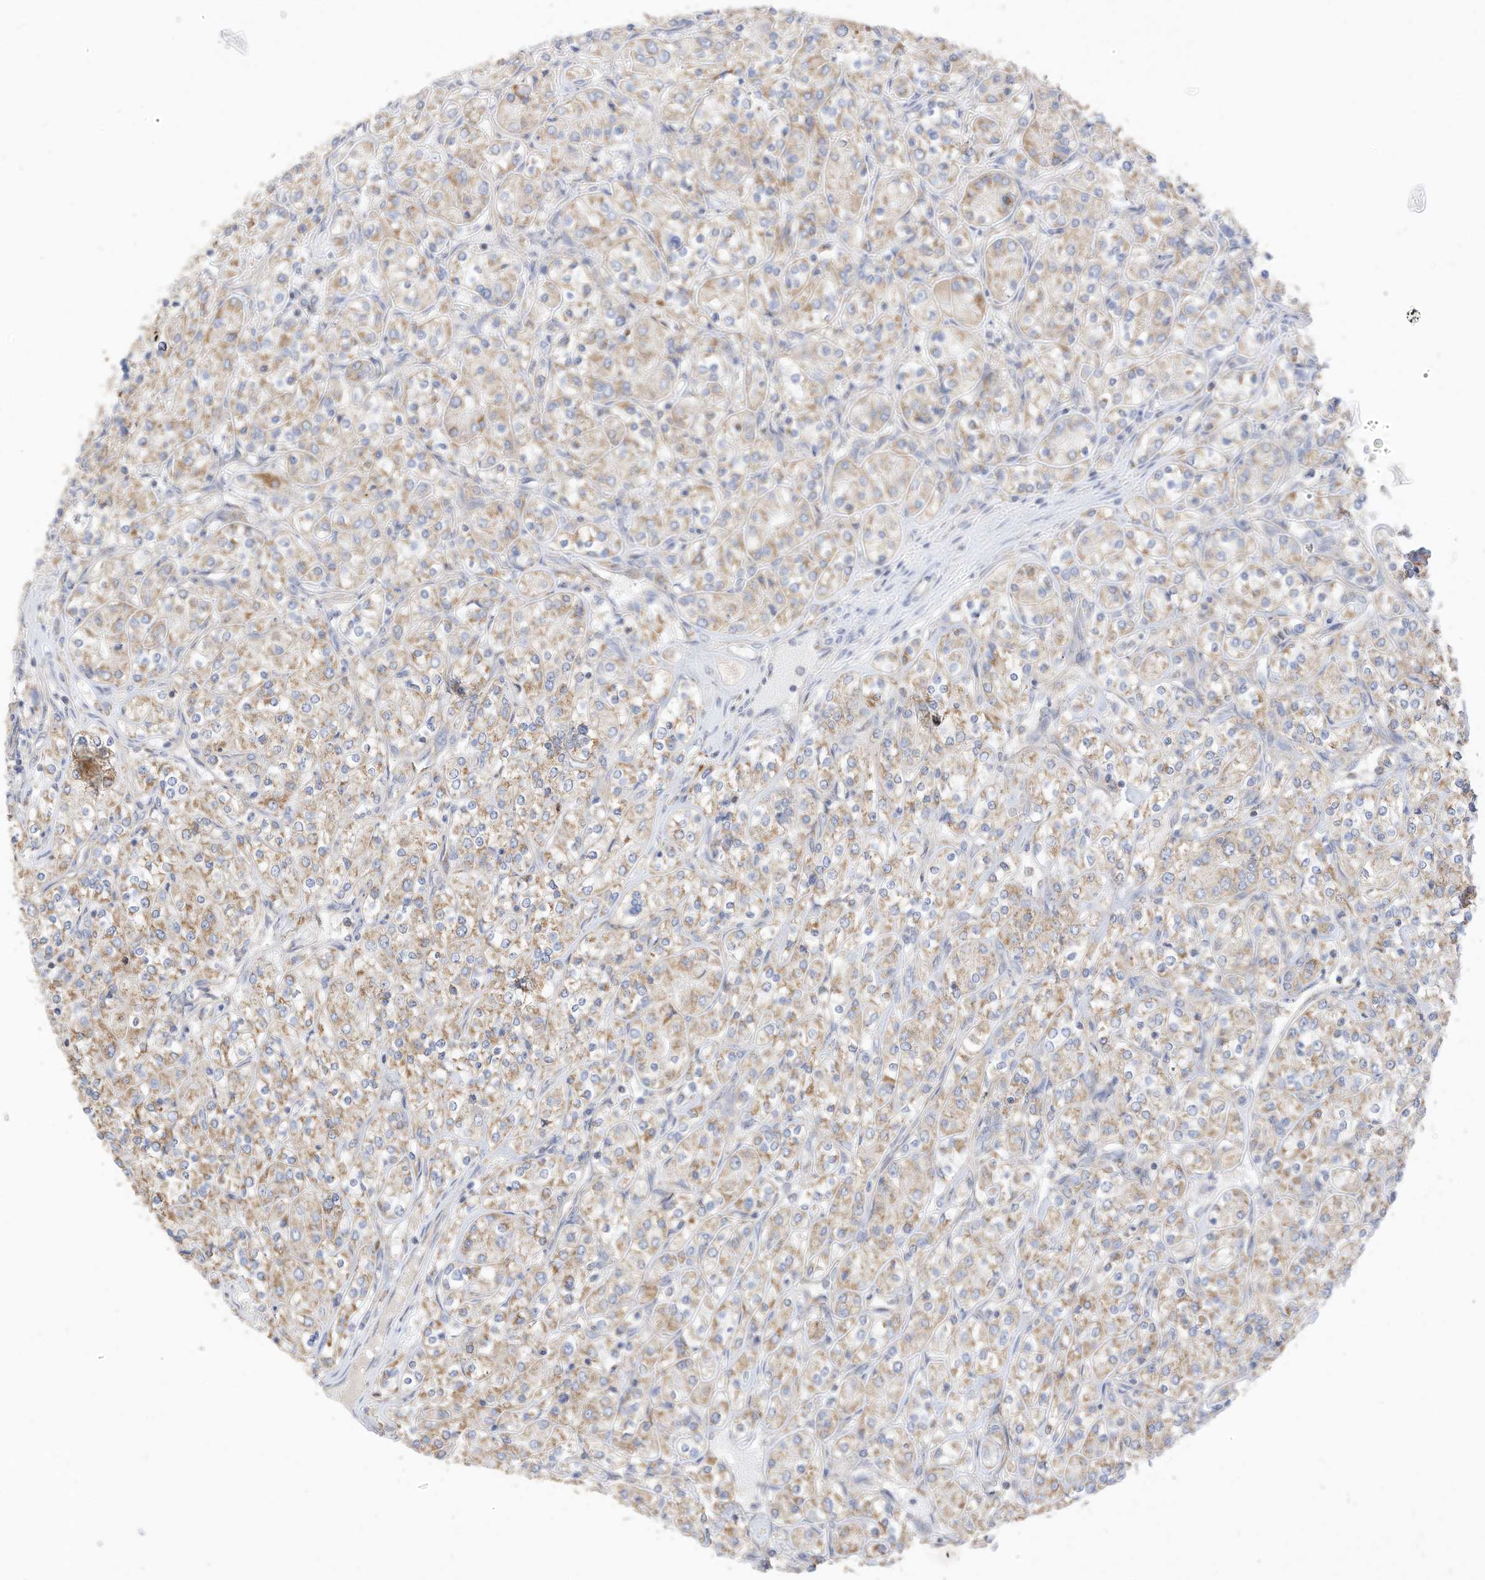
{"staining": {"intensity": "weak", "quantity": ">75%", "location": "cytoplasmic/membranous"}, "tissue": "renal cancer", "cell_type": "Tumor cells", "image_type": "cancer", "snomed": [{"axis": "morphology", "description": "Adenocarcinoma, NOS"}, {"axis": "topography", "description": "Kidney"}], "caption": "A low amount of weak cytoplasmic/membranous positivity is seen in about >75% of tumor cells in renal adenocarcinoma tissue. (brown staining indicates protein expression, while blue staining denotes nuclei).", "gene": "RHOH", "patient": {"sex": "male", "age": 77}}